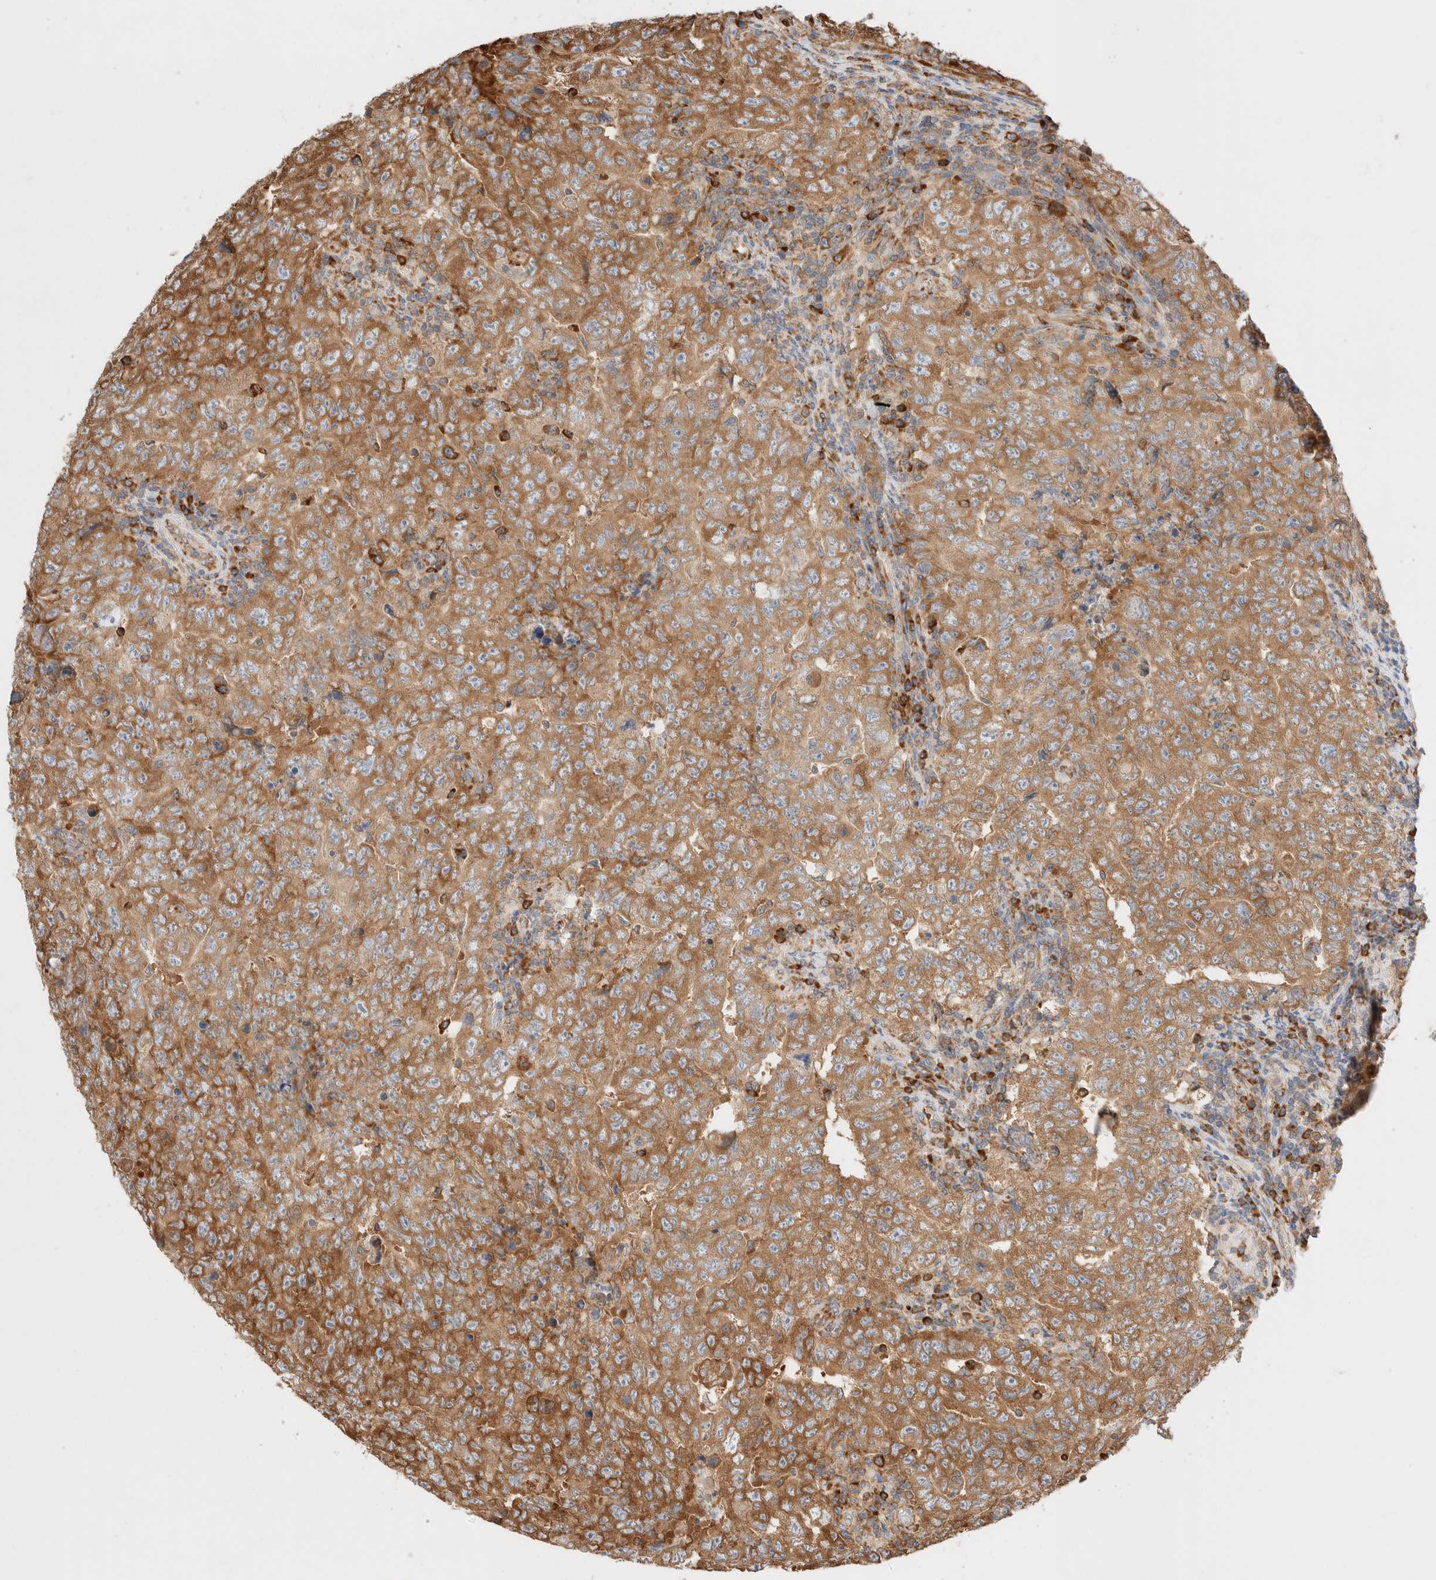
{"staining": {"intensity": "moderate", "quantity": ">75%", "location": "cytoplasmic/membranous"}, "tissue": "testis cancer", "cell_type": "Tumor cells", "image_type": "cancer", "snomed": [{"axis": "morphology", "description": "Carcinoma, Embryonal, NOS"}, {"axis": "topography", "description": "Testis"}], "caption": "High-power microscopy captured an IHC histopathology image of testis embryonal carcinoma, revealing moderate cytoplasmic/membranous positivity in about >75% of tumor cells. Using DAB (3,3'-diaminobenzidine) (brown) and hematoxylin (blue) stains, captured at high magnification using brightfield microscopy.", "gene": "ZC2HC1A", "patient": {"sex": "male", "age": 26}}